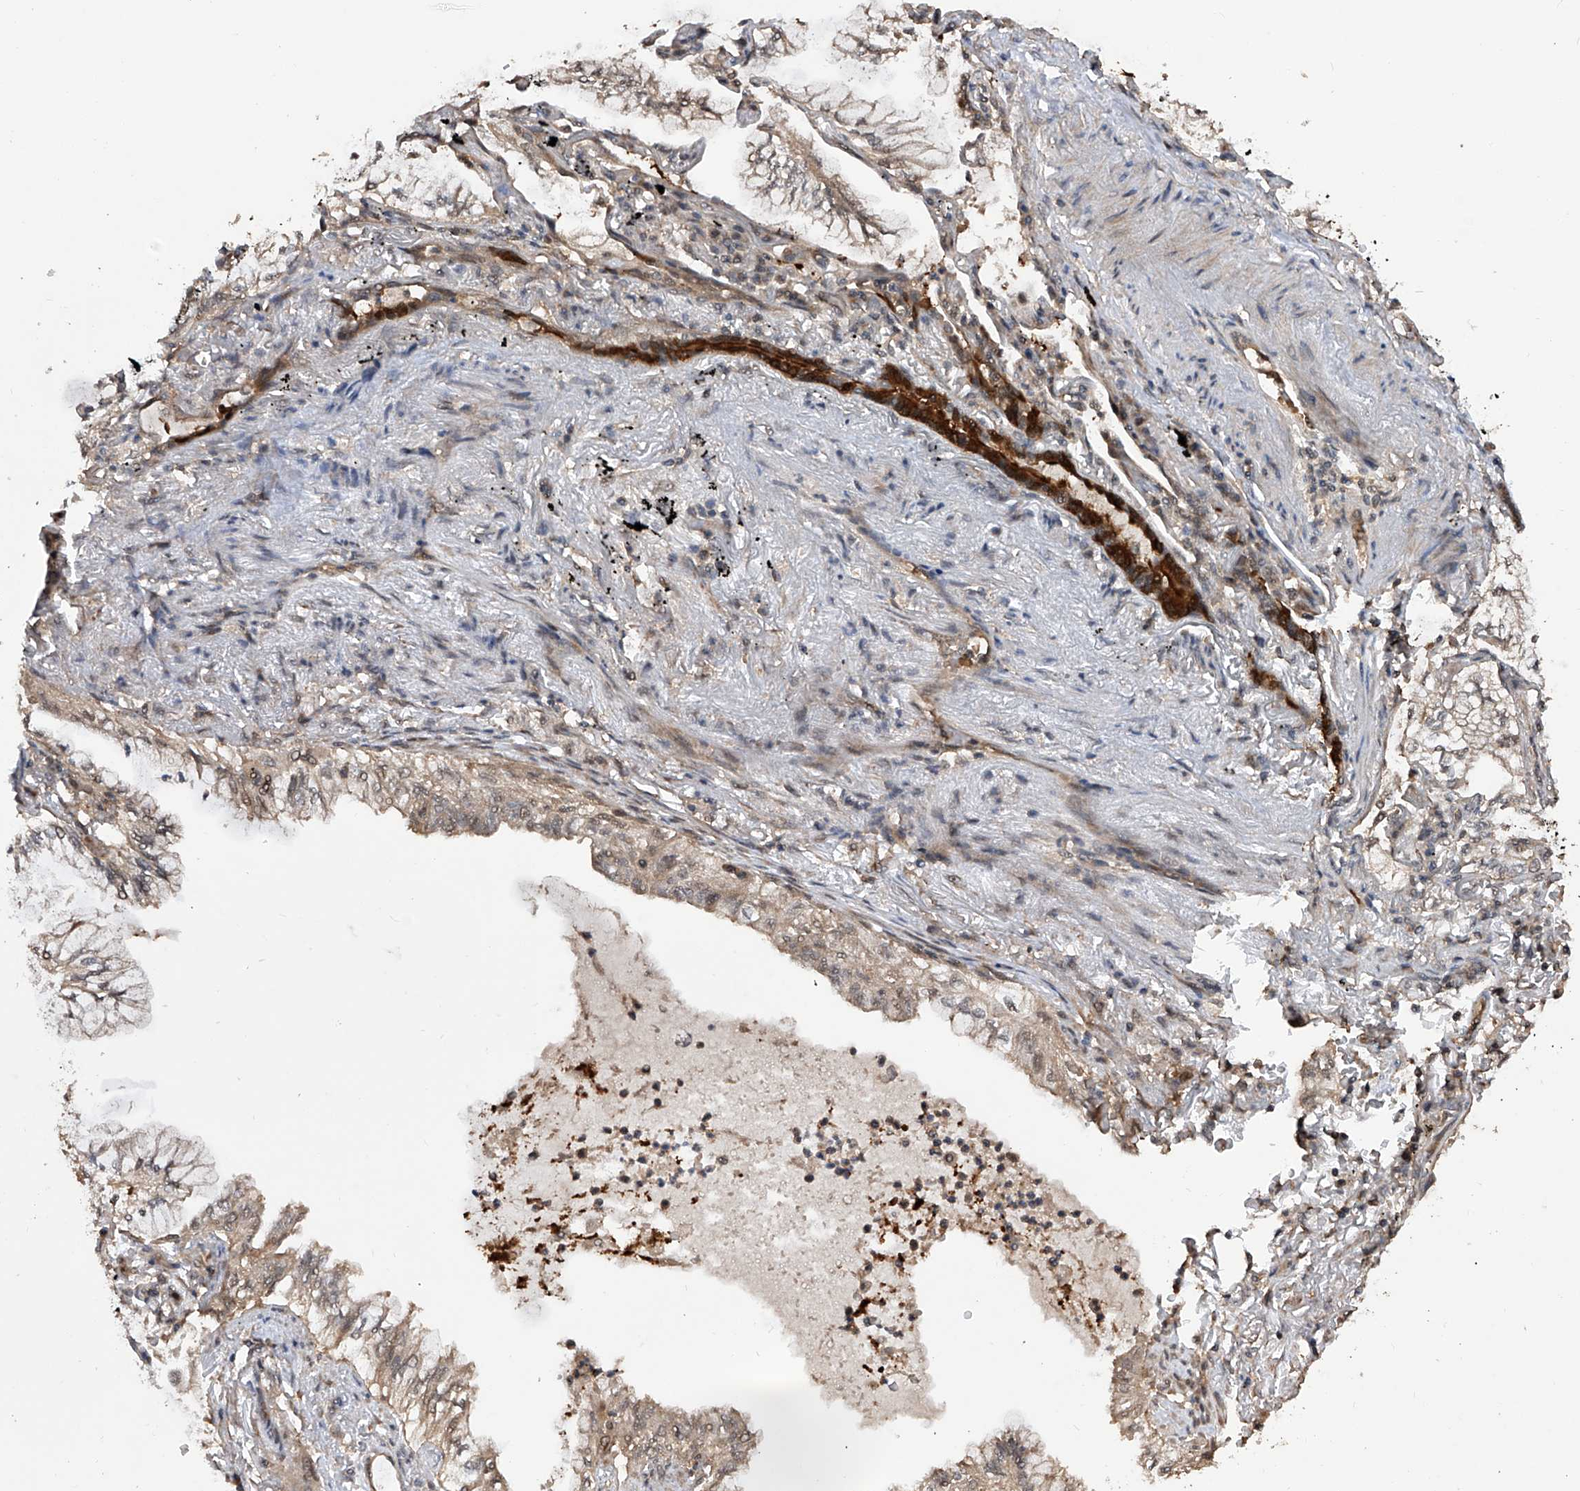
{"staining": {"intensity": "weak", "quantity": "<25%", "location": "cytoplasmic/membranous"}, "tissue": "lung cancer", "cell_type": "Tumor cells", "image_type": "cancer", "snomed": [{"axis": "morphology", "description": "Adenocarcinoma, NOS"}, {"axis": "topography", "description": "Lung"}], "caption": "Immunohistochemical staining of lung cancer (adenocarcinoma) displays no significant expression in tumor cells.", "gene": "LYSMD4", "patient": {"sex": "female", "age": 70}}